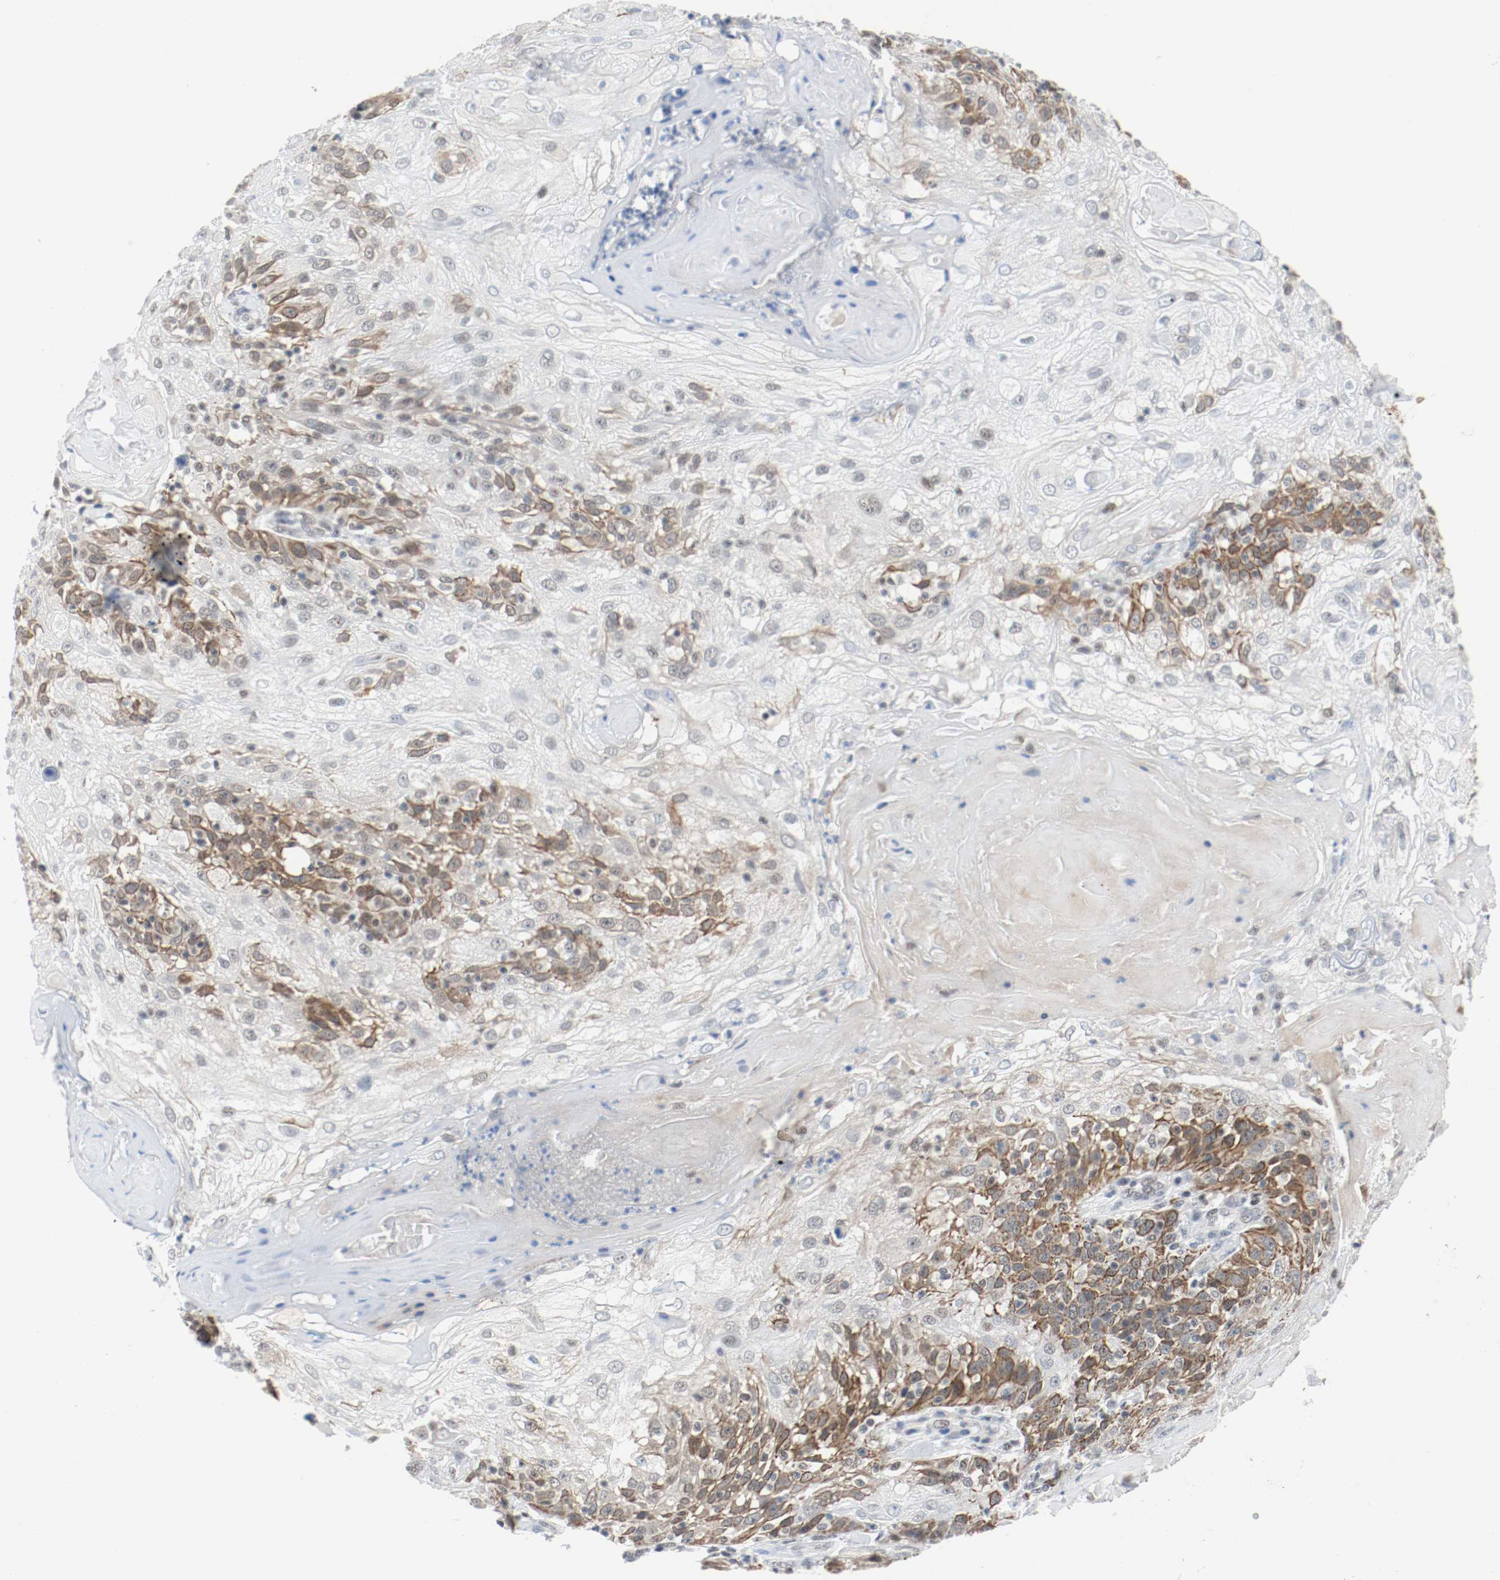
{"staining": {"intensity": "weak", "quantity": "<25%", "location": "cytoplasmic/membranous"}, "tissue": "skin cancer", "cell_type": "Tumor cells", "image_type": "cancer", "snomed": [{"axis": "morphology", "description": "Normal tissue, NOS"}, {"axis": "morphology", "description": "Squamous cell carcinoma, NOS"}, {"axis": "topography", "description": "Skin"}], "caption": "Immunohistochemical staining of skin squamous cell carcinoma shows no significant expression in tumor cells.", "gene": "ASH1L", "patient": {"sex": "female", "age": 83}}